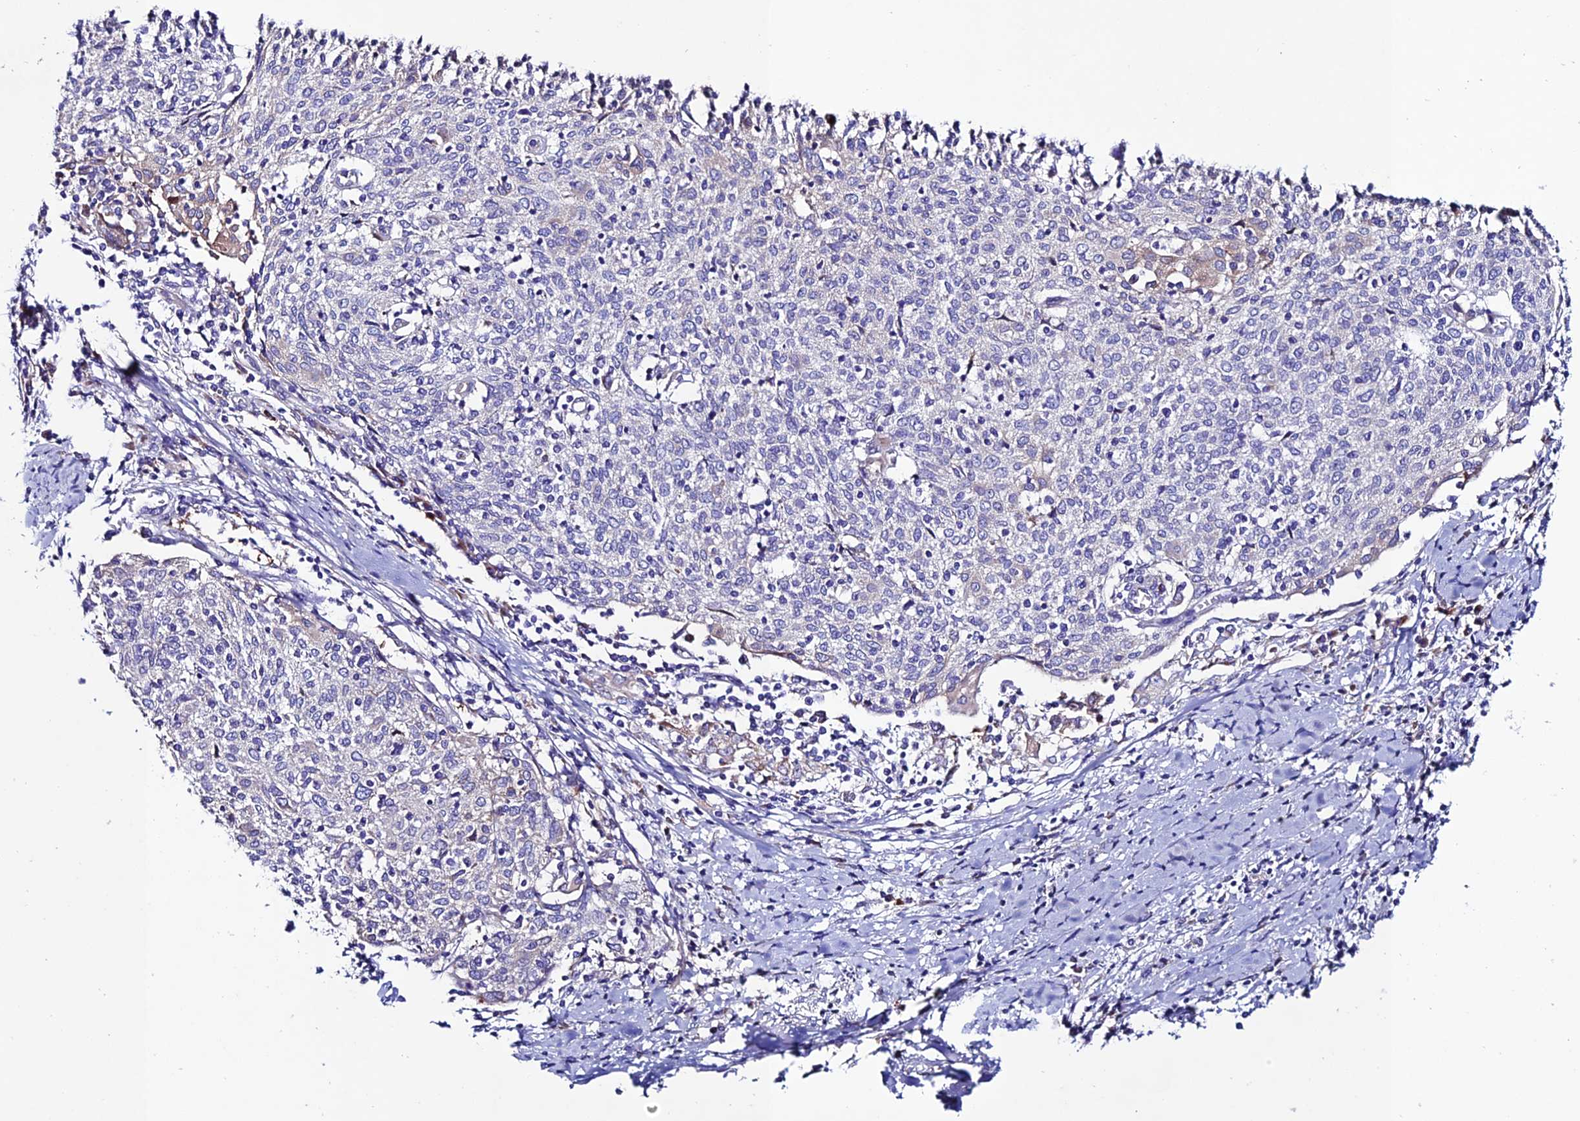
{"staining": {"intensity": "negative", "quantity": "none", "location": "none"}, "tissue": "cervical cancer", "cell_type": "Tumor cells", "image_type": "cancer", "snomed": [{"axis": "morphology", "description": "Squamous cell carcinoma, NOS"}, {"axis": "topography", "description": "Cervix"}], "caption": "The micrograph displays no staining of tumor cells in cervical cancer (squamous cell carcinoma). (DAB (3,3'-diaminobenzidine) immunohistochemistry (IHC) with hematoxylin counter stain).", "gene": "OR51Q1", "patient": {"sex": "female", "age": 52}}